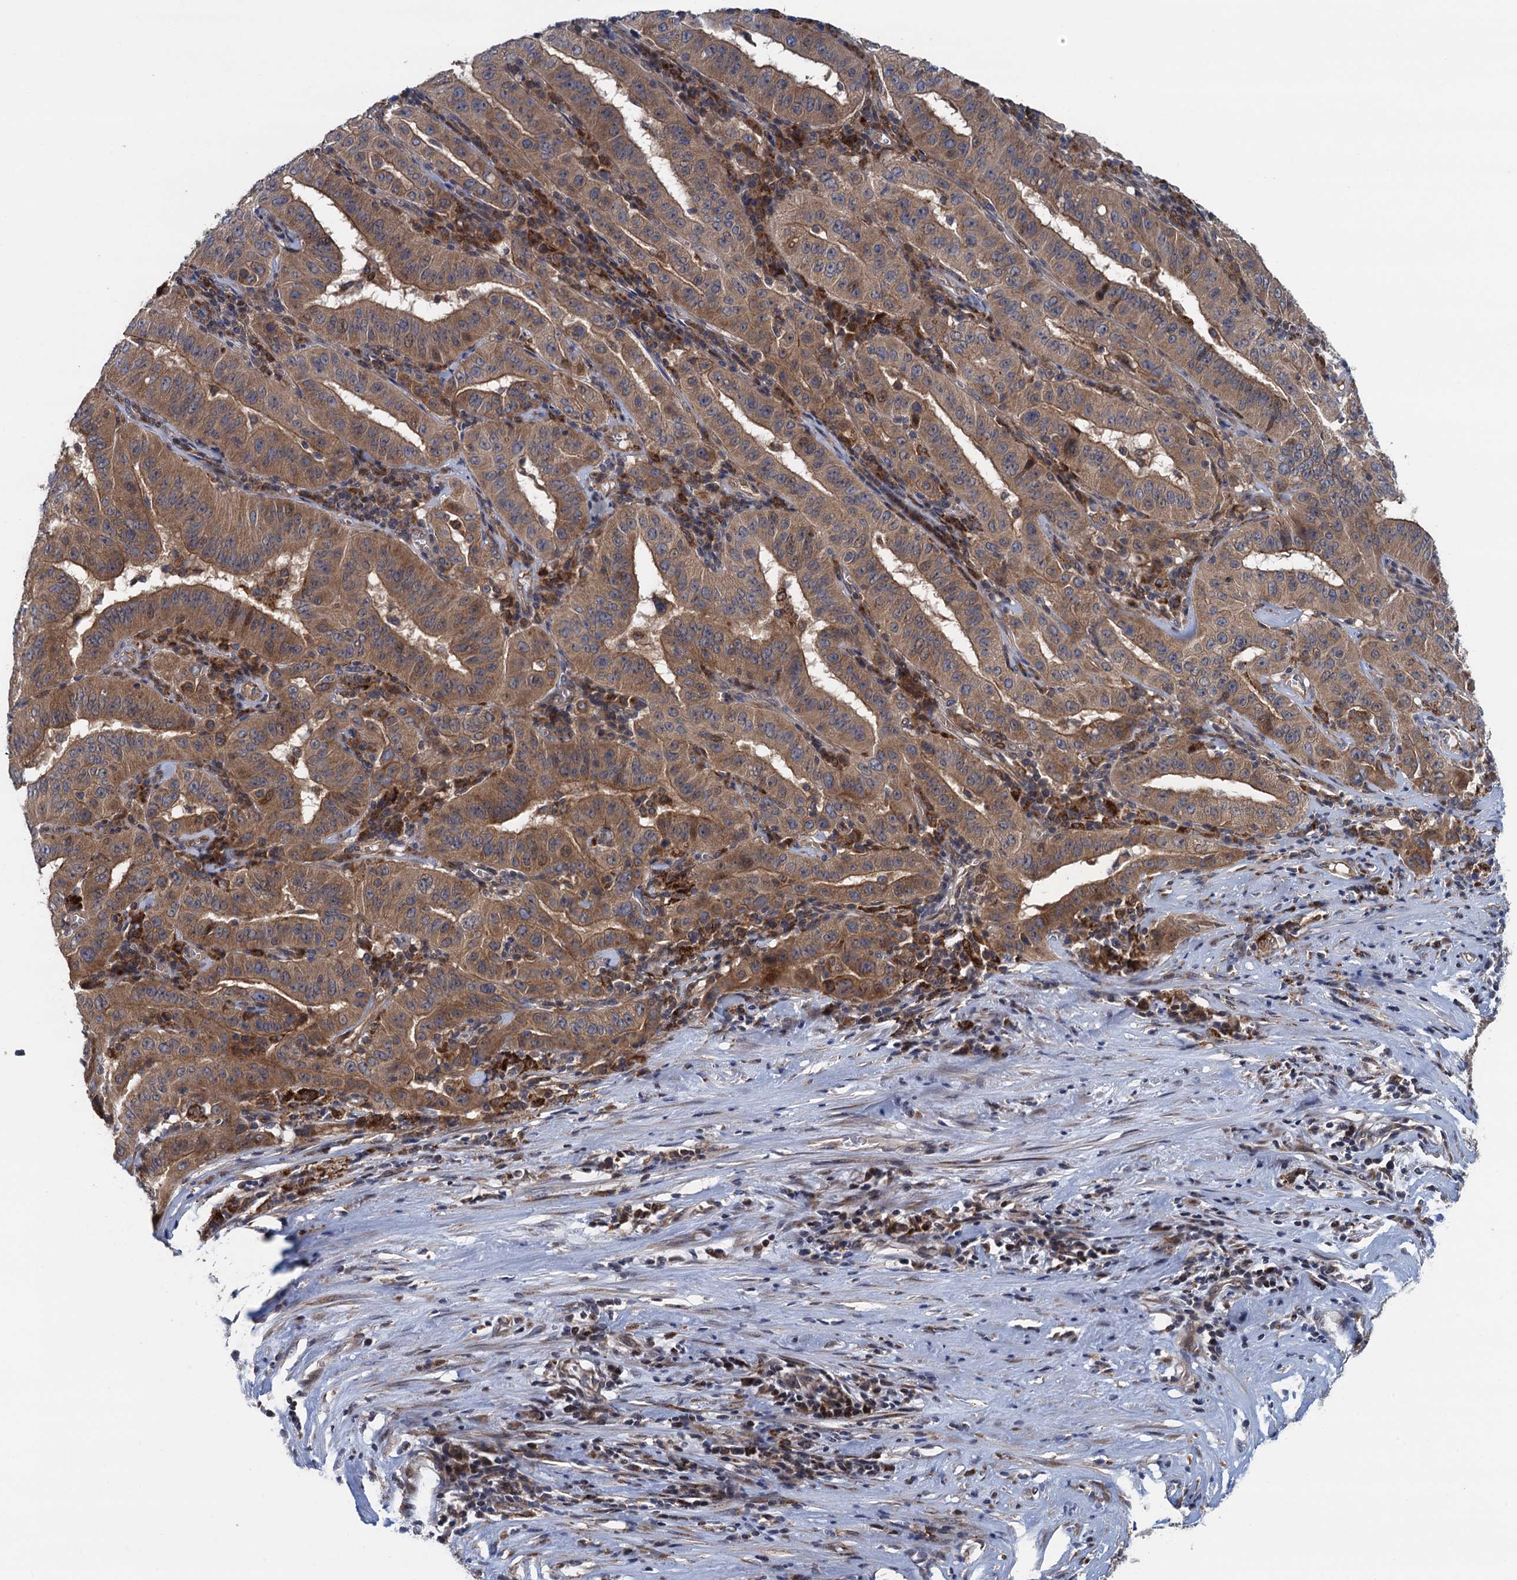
{"staining": {"intensity": "moderate", "quantity": ">75%", "location": "cytoplasmic/membranous"}, "tissue": "pancreatic cancer", "cell_type": "Tumor cells", "image_type": "cancer", "snomed": [{"axis": "morphology", "description": "Adenocarcinoma, NOS"}, {"axis": "topography", "description": "Pancreas"}], "caption": "Protein staining by IHC displays moderate cytoplasmic/membranous staining in about >75% of tumor cells in adenocarcinoma (pancreatic). (Brightfield microscopy of DAB IHC at high magnification).", "gene": "CNTN5", "patient": {"sex": "male", "age": 63}}